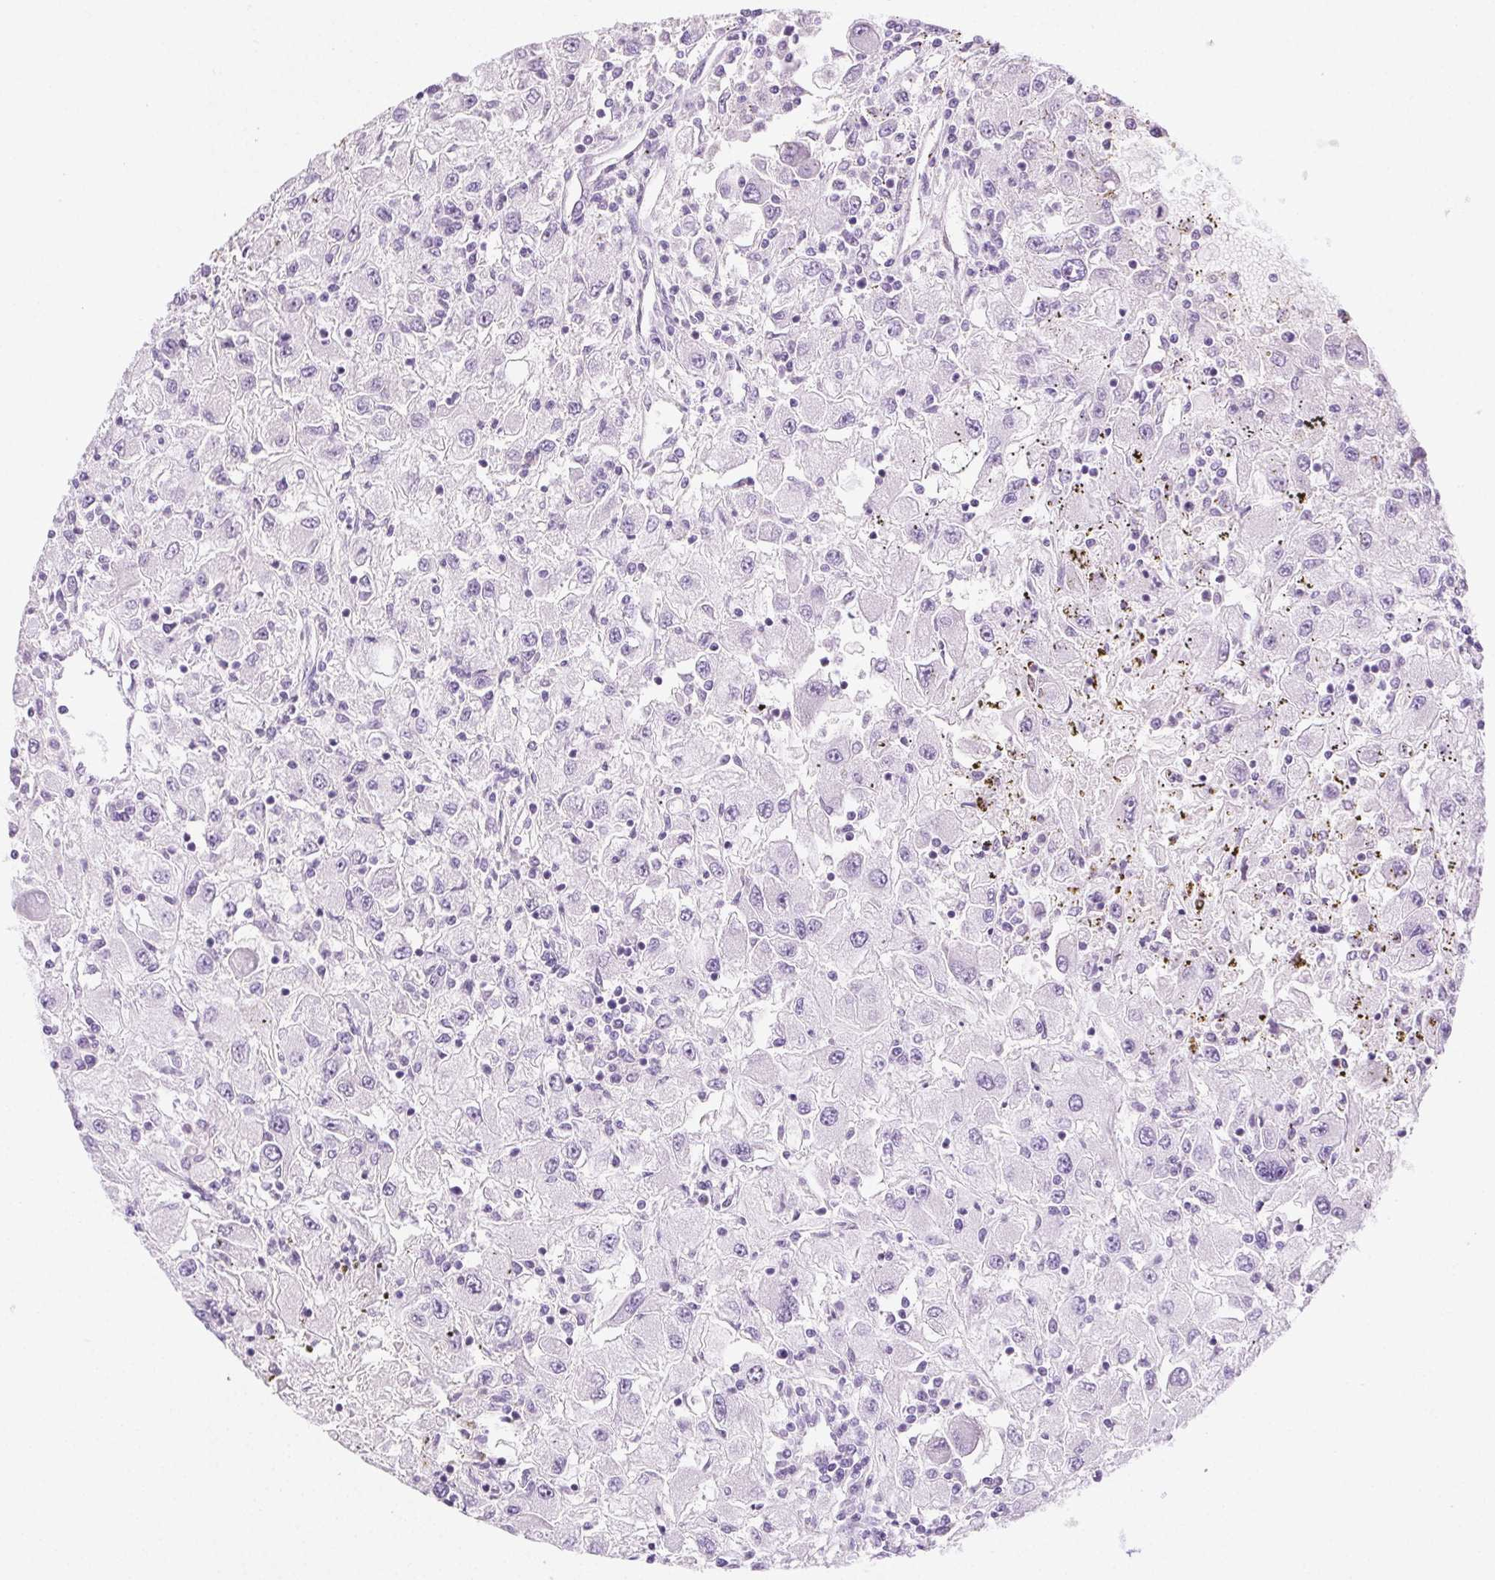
{"staining": {"intensity": "negative", "quantity": "none", "location": "none"}, "tissue": "renal cancer", "cell_type": "Tumor cells", "image_type": "cancer", "snomed": [{"axis": "morphology", "description": "Adenocarcinoma, NOS"}, {"axis": "topography", "description": "Kidney"}], "caption": "Renal cancer (adenocarcinoma) was stained to show a protein in brown. There is no significant expression in tumor cells. (DAB (3,3'-diaminobenzidine) immunohistochemistry visualized using brightfield microscopy, high magnification).", "gene": "C20orf85", "patient": {"sex": "female", "age": 67}}